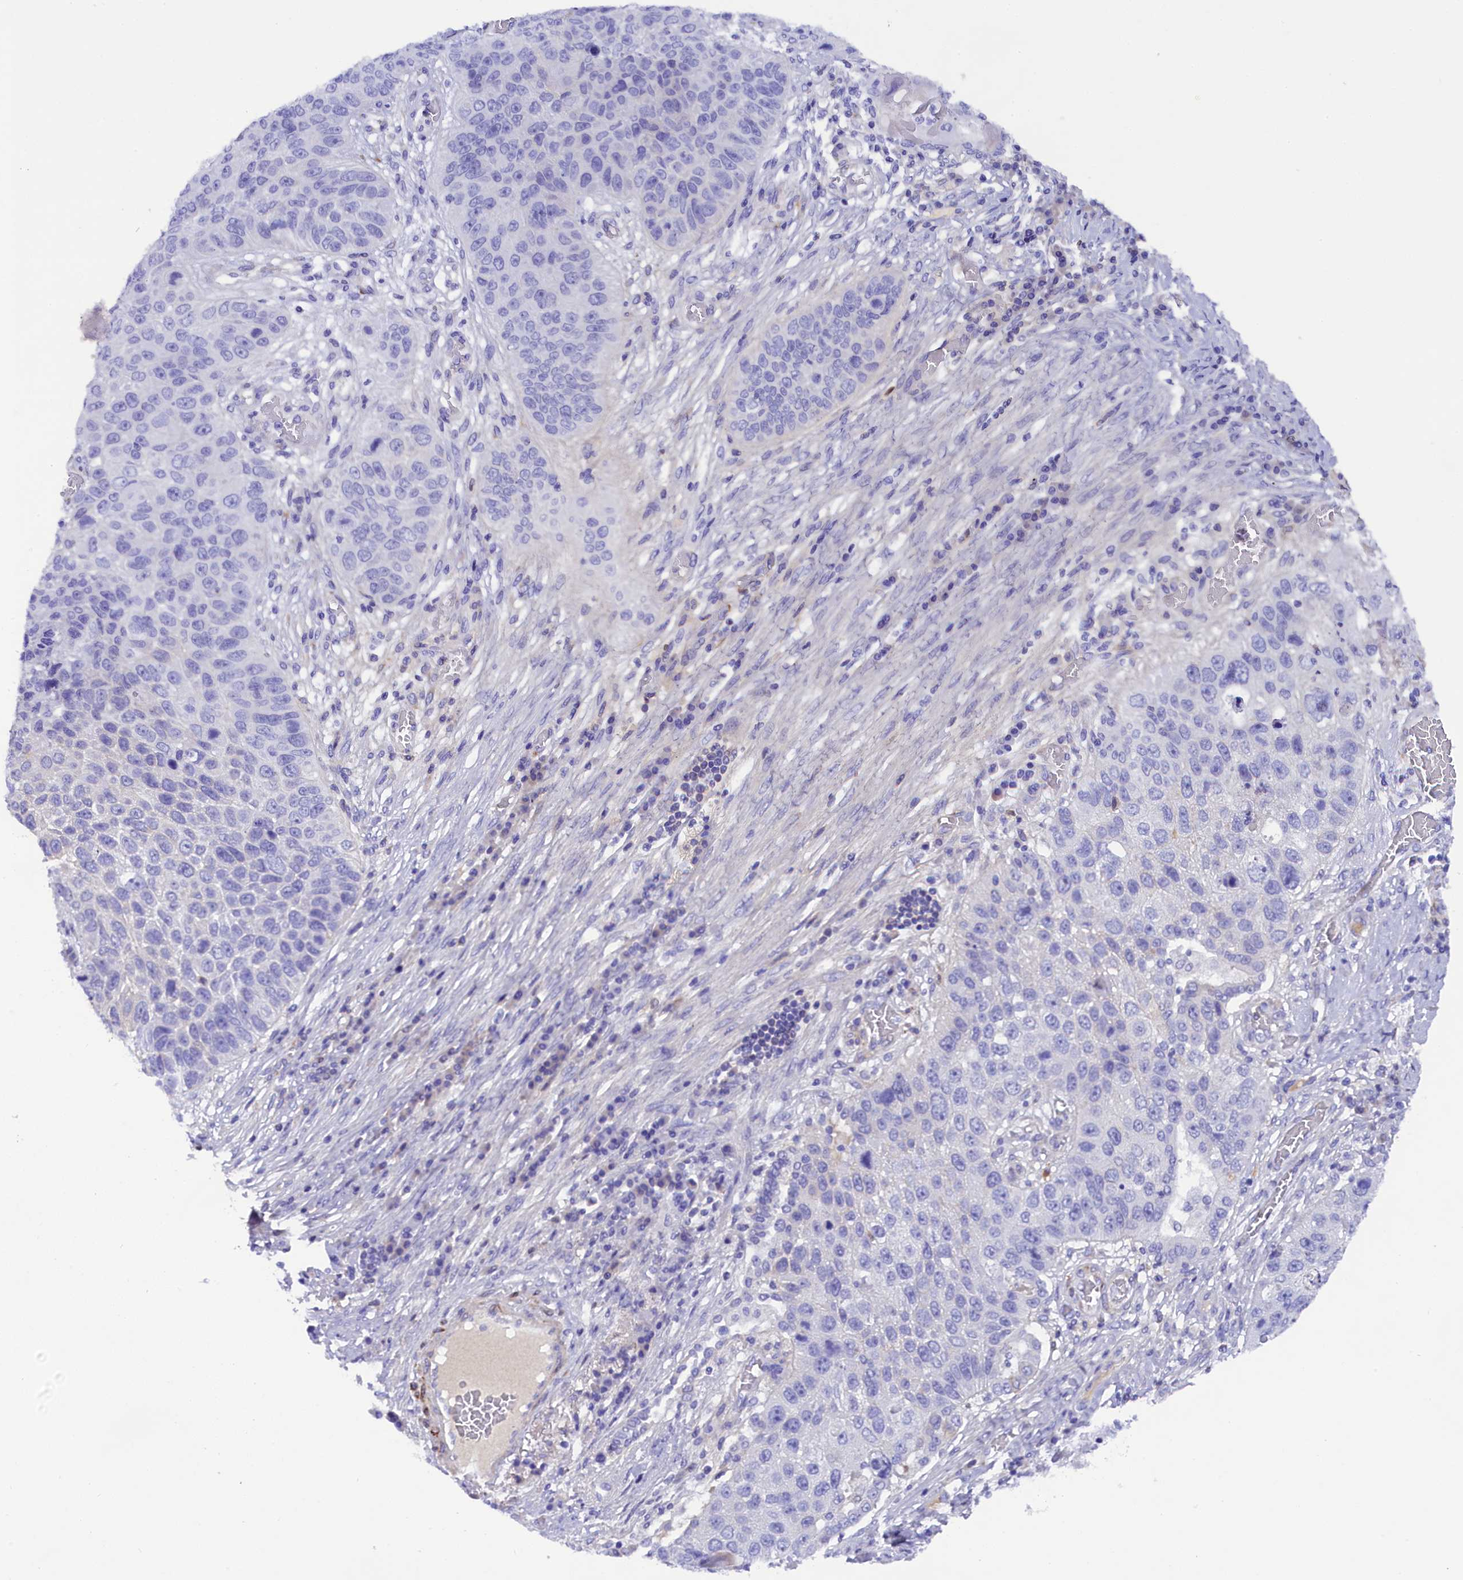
{"staining": {"intensity": "negative", "quantity": "none", "location": "none"}, "tissue": "lung cancer", "cell_type": "Tumor cells", "image_type": "cancer", "snomed": [{"axis": "morphology", "description": "Squamous cell carcinoma, NOS"}, {"axis": "topography", "description": "Lung"}], "caption": "Squamous cell carcinoma (lung) was stained to show a protein in brown. There is no significant expression in tumor cells. (DAB (3,3'-diaminobenzidine) IHC with hematoxylin counter stain).", "gene": "SOD3", "patient": {"sex": "male", "age": 61}}